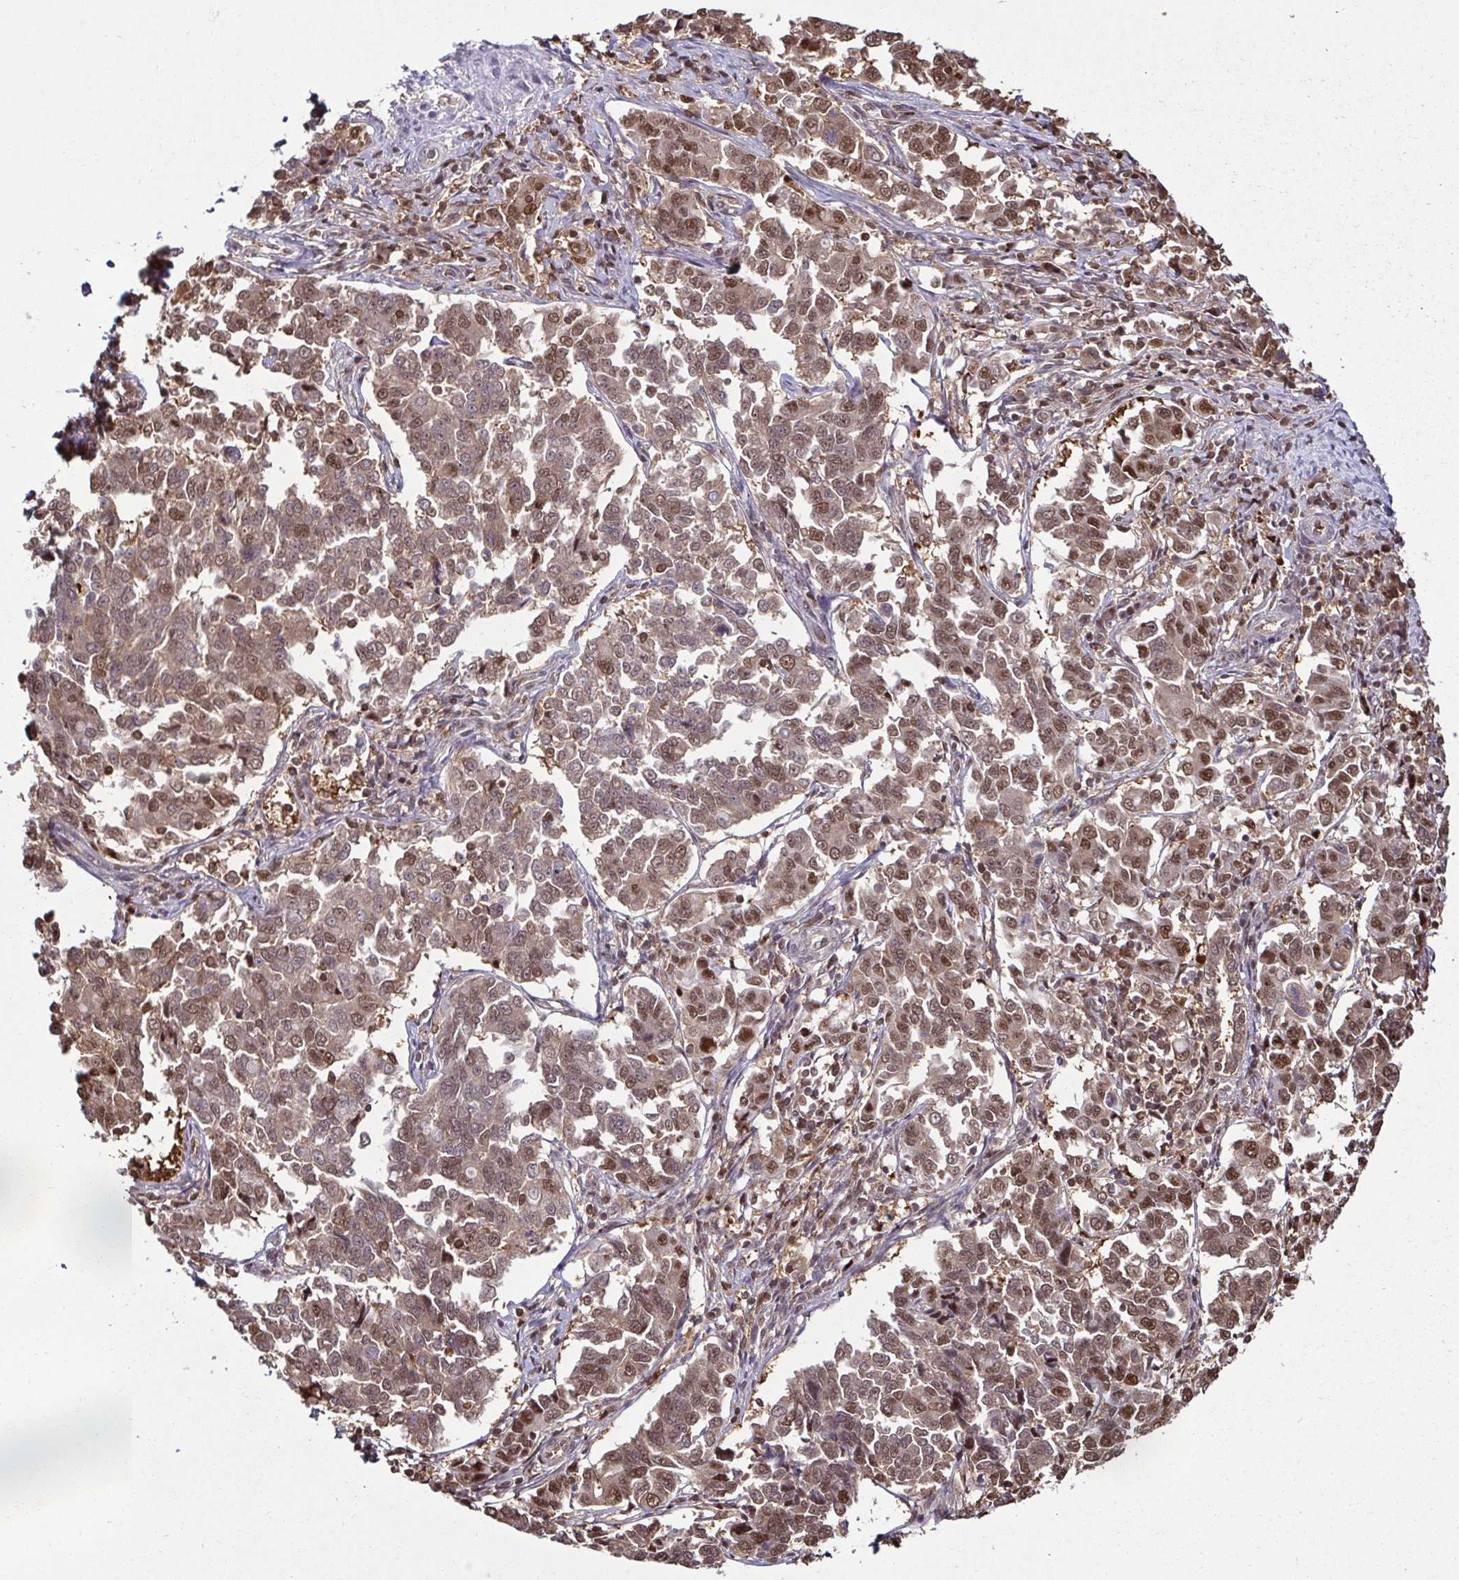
{"staining": {"intensity": "moderate", "quantity": "25%-75%", "location": "cytoplasmic/membranous,nuclear"}, "tissue": "endometrial cancer", "cell_type": "Tumor cells", "image_type": "cancer", "snomed": [{"axis": "morphology", "description": "Adenocarcinoma, NOS"}, {"axis": "topography", "description": "Endometrium"}], "caption": "Endometrial adenocarcinoma stained with a protein marker displays moderate staining in tumor cells.", "gene": "PSMB9", "patient": {"sex": "female", "age": 43}}